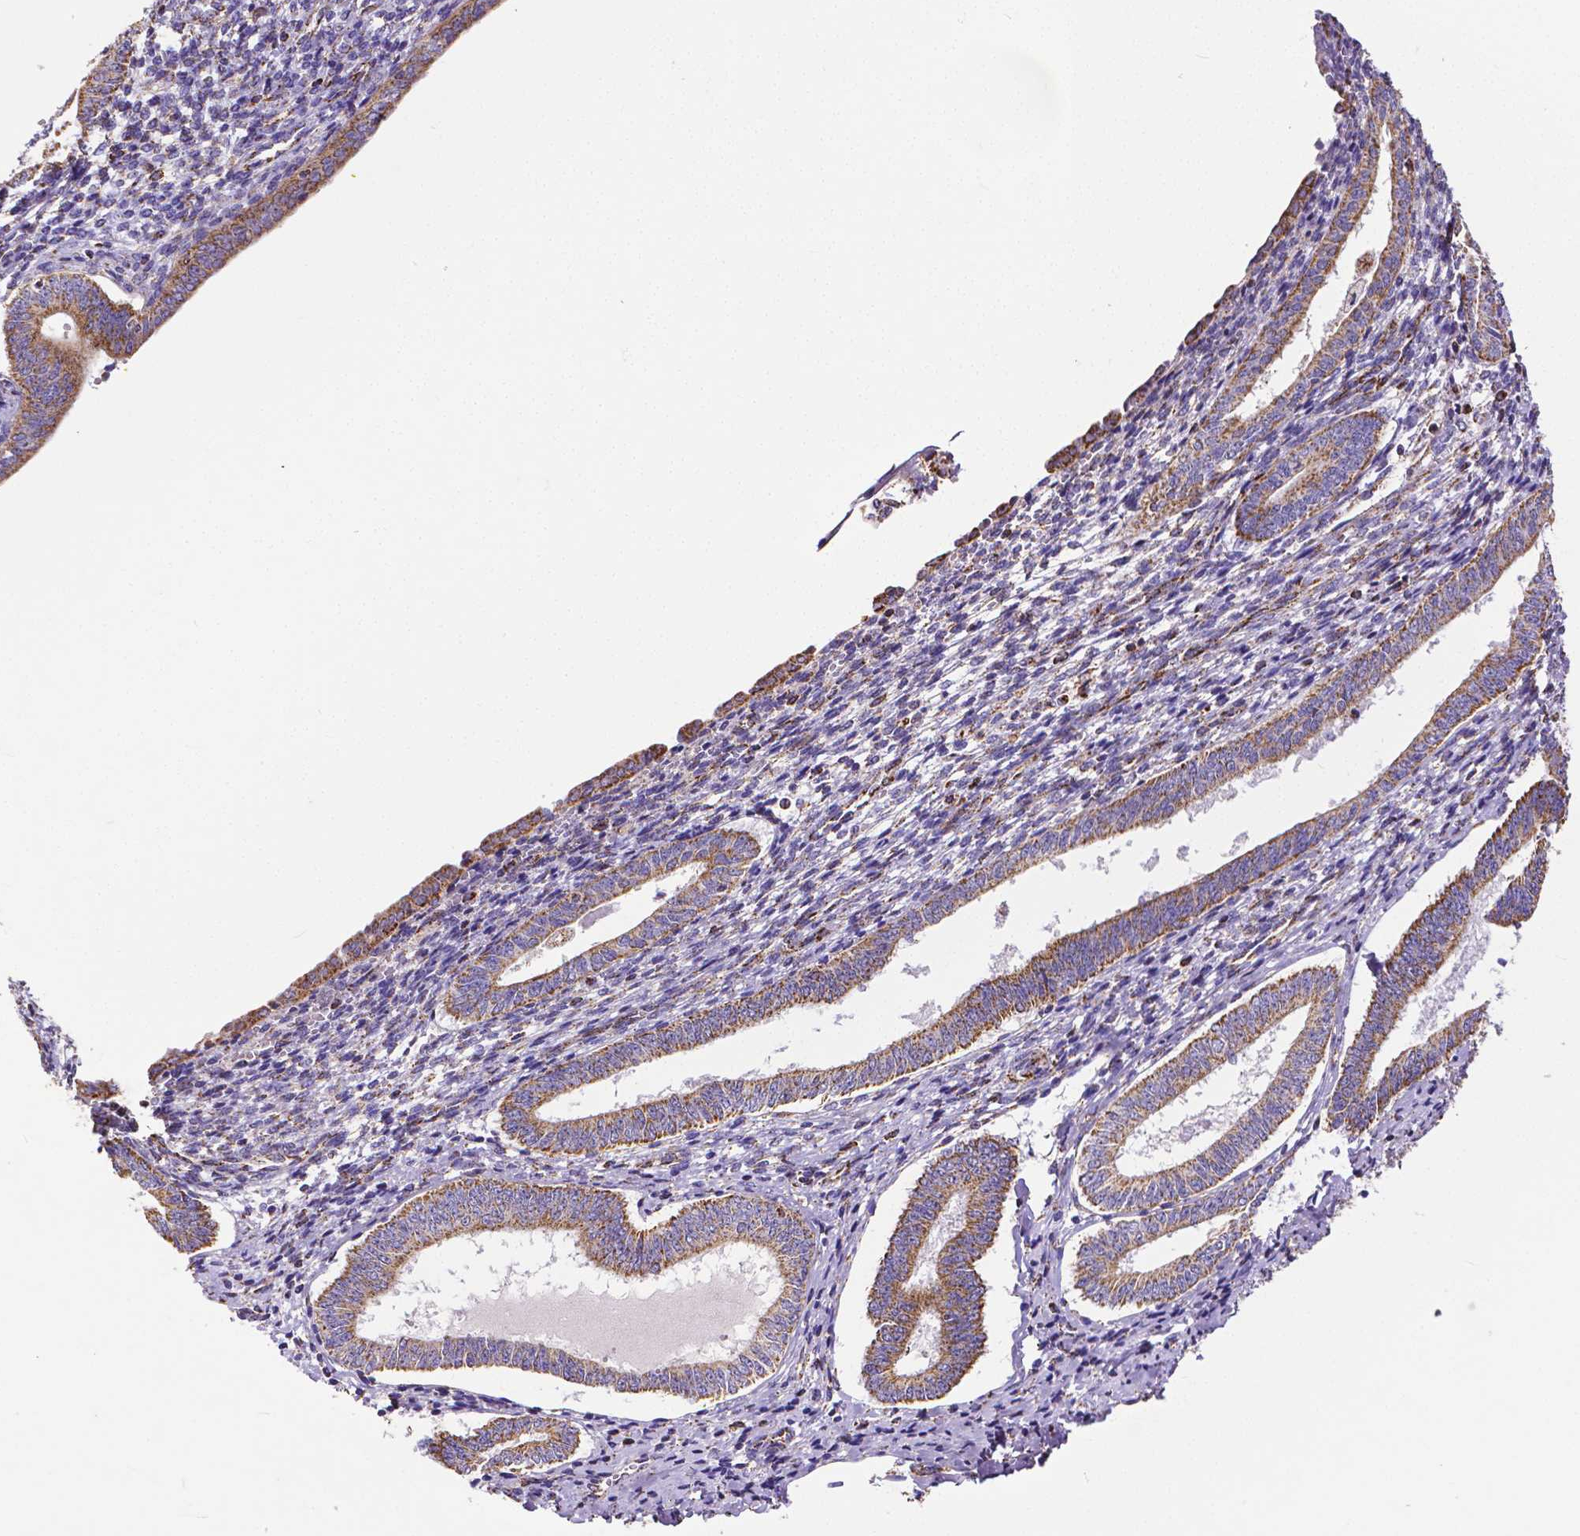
{"staining": {"intensity": "moderate", "quantity": ">75%", "location": "cytoplasmic/membranous"}, "tissue": "cervical cancer", "cell_type": "Tumor cells", "image_type": "cancer", "snomed": [{"axis": "morphology", "description": "Squamous cell carcinoma, NOS"}, {"axis": "topography", "description": "Cervix"}], "caption": "Tumor cells display moderate cytoplasmic/membranous staining in about >75% of cells in squamous cell carcinoma (cervical). (DAB IHC, brown staining for protein, blue staining for nuclei).", "gene": "MACC1", "patient": {"sex": "female", "age": 59}}